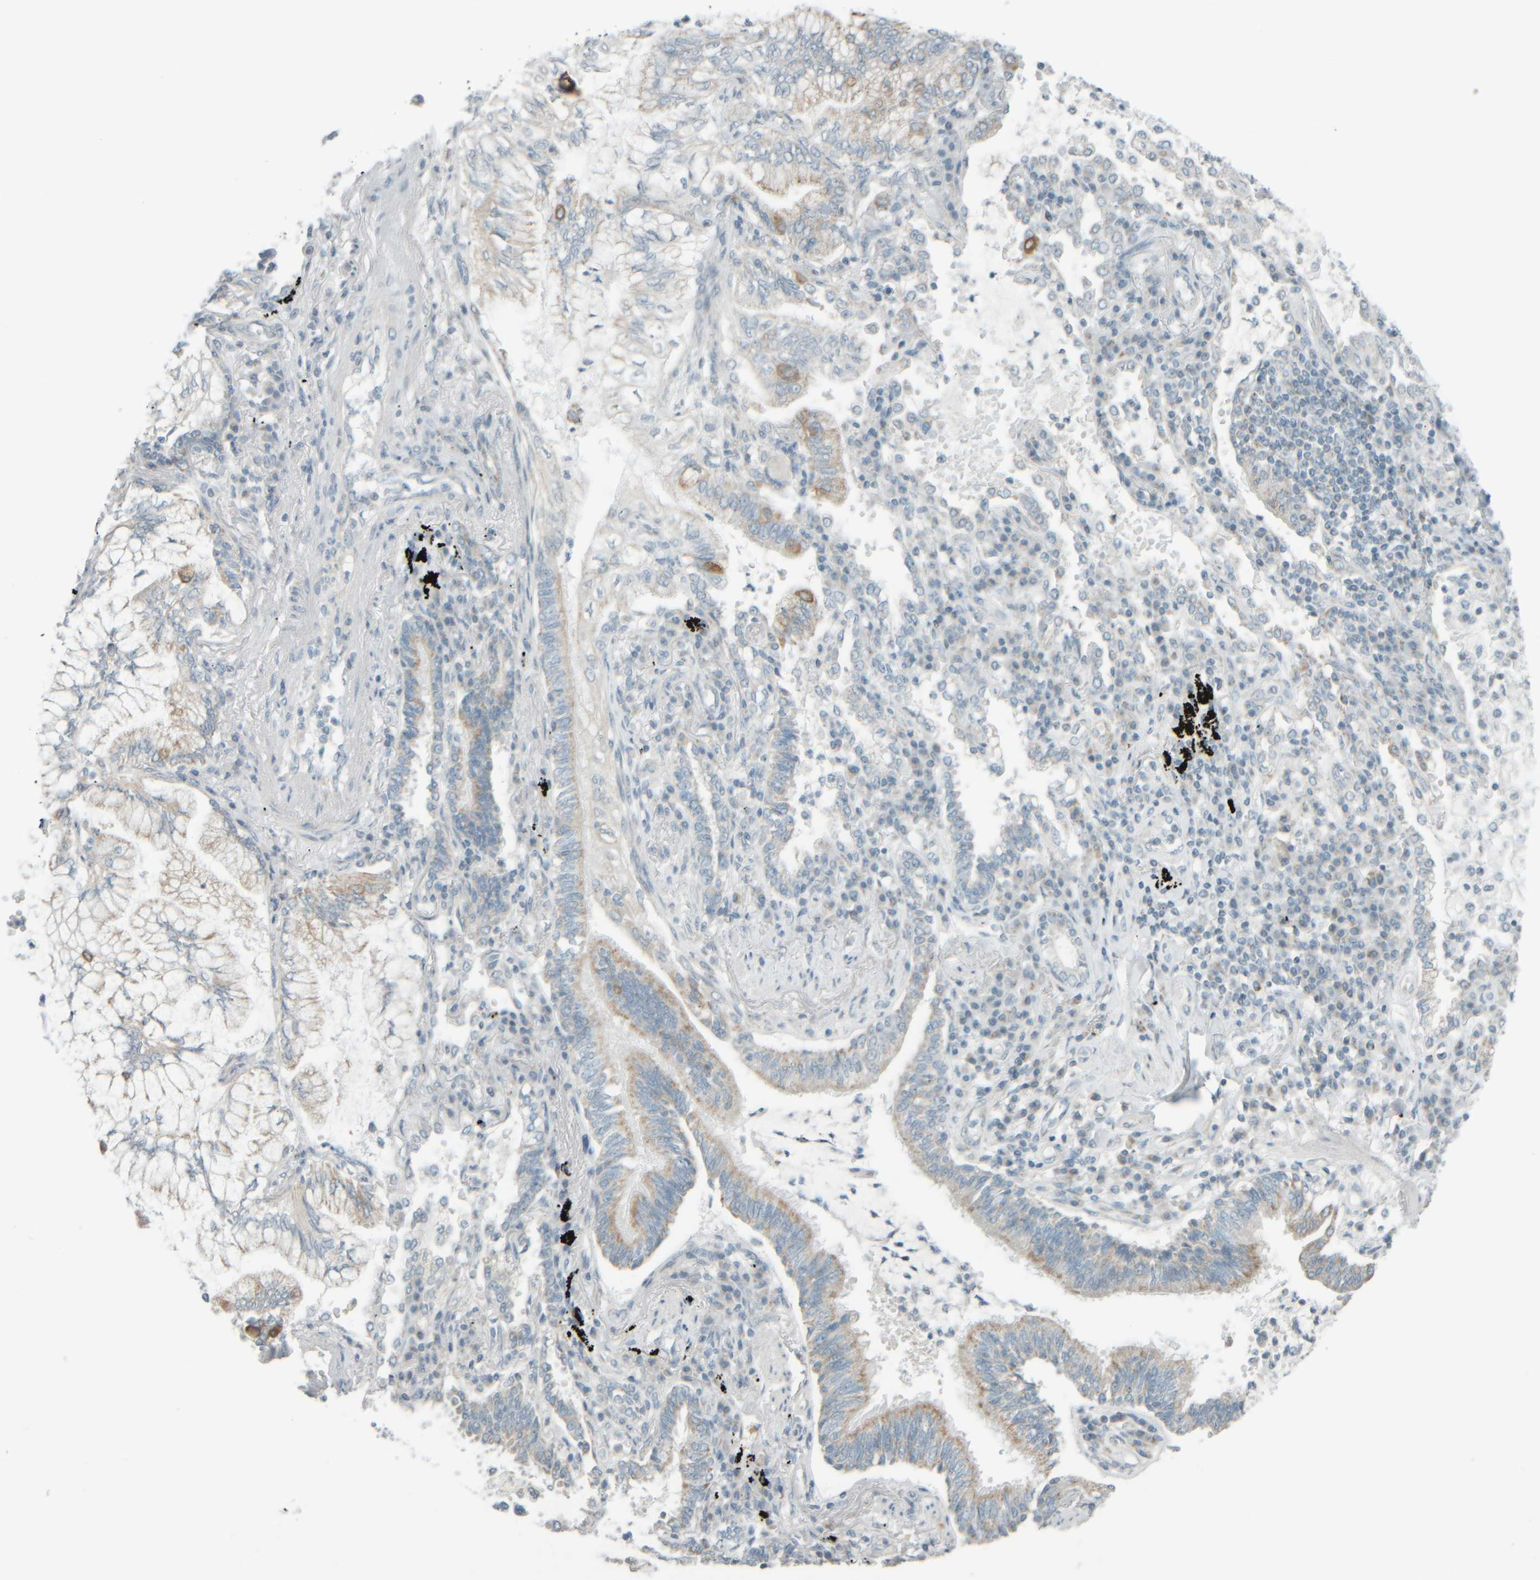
{"staining": {"intensity": "weak", "quantity": "25%-75%", "location": "cytoplasmic/membranous"}, "tissue": "lung cancer", "cell_type": "Tumor cells", "image_type": "cancer", "snomed": [{"axis": "morphology", "description": "Adenocarcinoma, NOS"}, {"axis": "topography", "description": "Lung"}], "caption": "High-magnification brightfield microscopy of lung cancer stained with DAB (3,3'-diaminobenzidine) (brown) and counterstained with hematoxylin (blue). tumor cells exhibit weak cytoplasmic/membranous expression is appreciated in about25%-75% of cells.", "gene": "PTGES3L-AARSD1", "patient": {"sex": "female", "age": 70}}